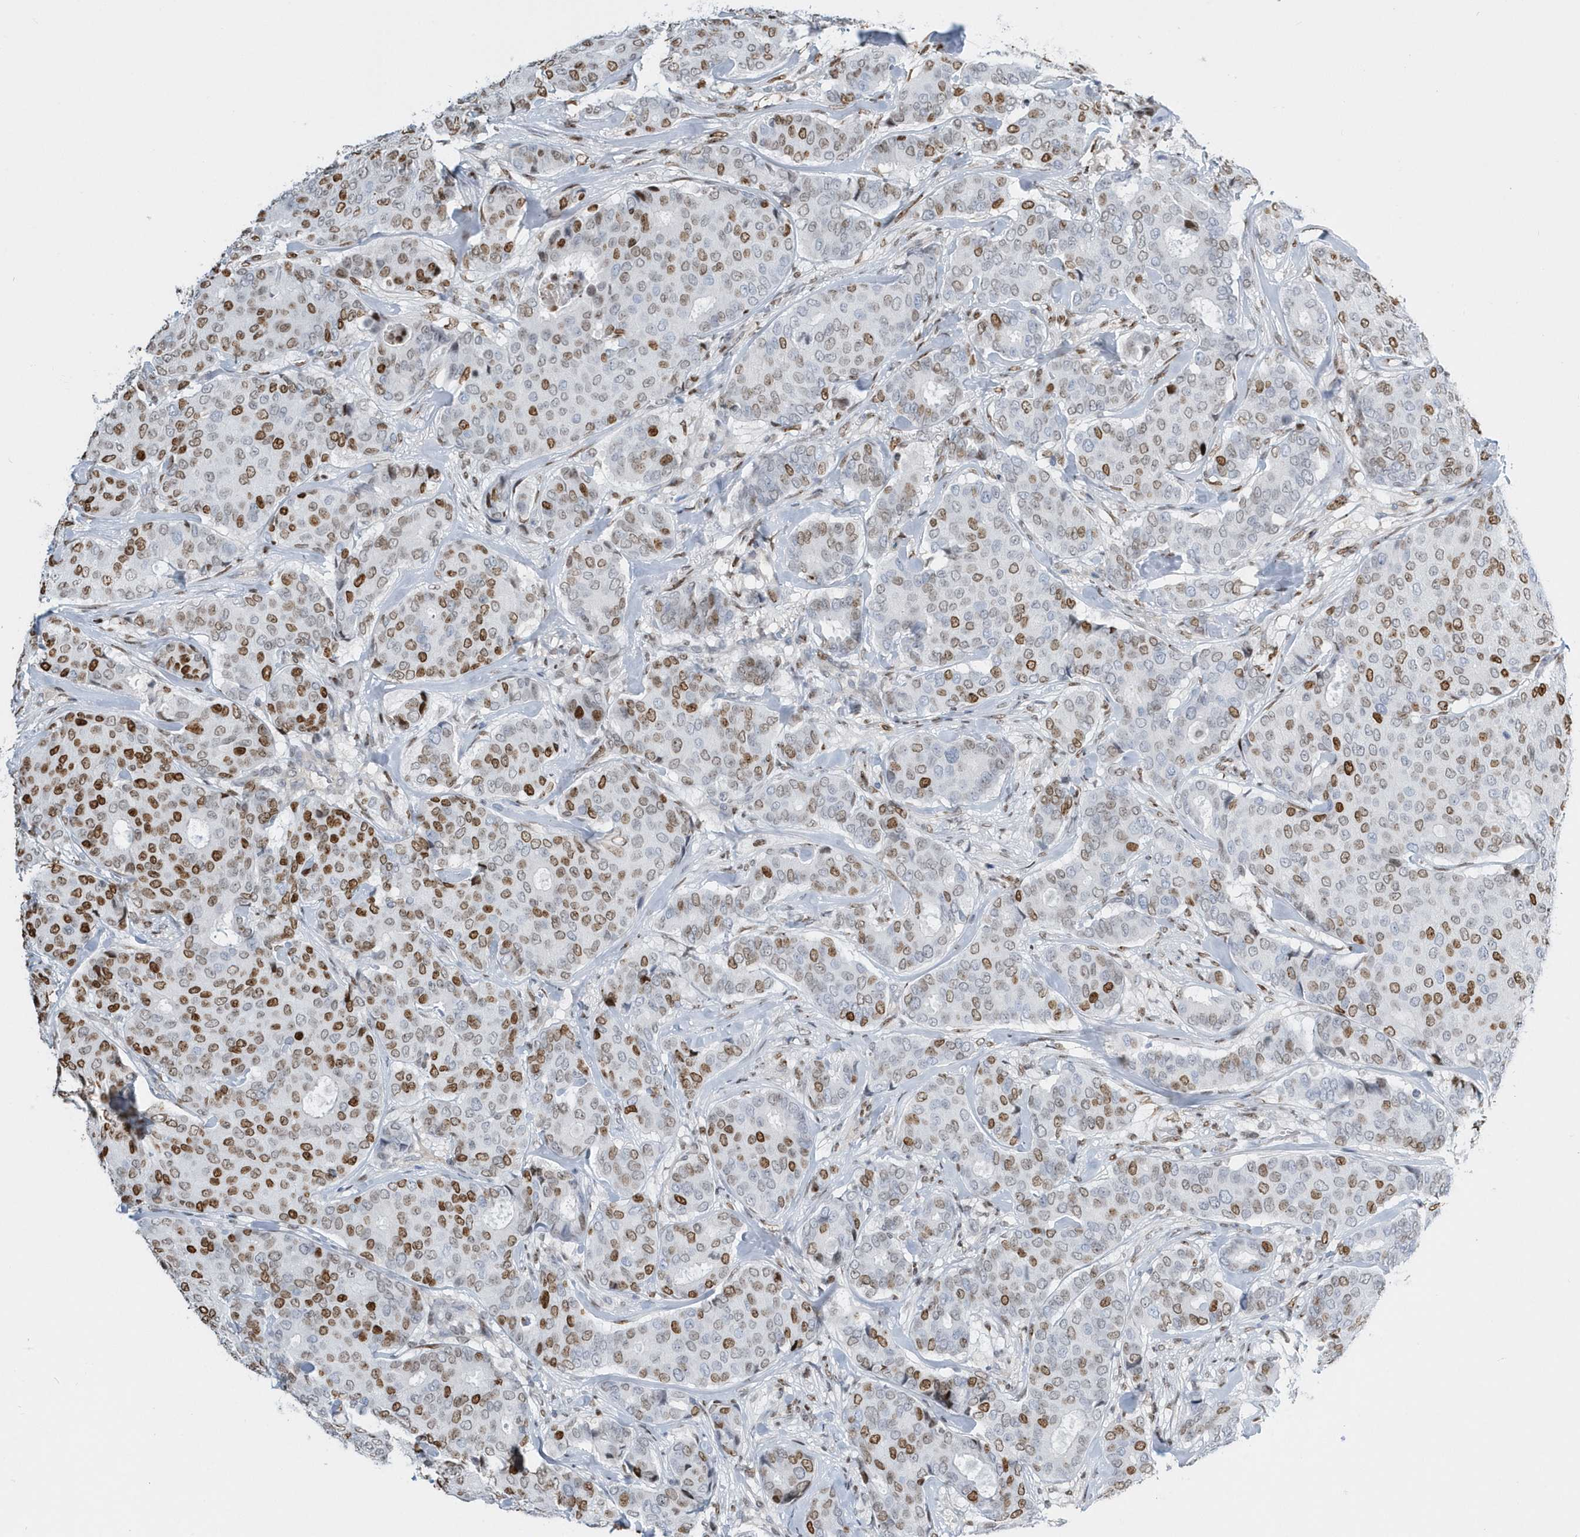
{"staining": {"intensity": "moderate", "quantity": "25%-75%", "location": "nuclear"}, "tissue": "breast cancer", "cell_type": "Tumor cells", "image_type": "cancer", "snomed": [{"axis": "morphology", "description": "Duct carcinoma"}, {"axis": "topography", "description": "Breast"}], "caption": "Immunohistochemistry image of invasive ductal carcinoma (breast) stained for a protein (brown), which shows medium levels of moderate nuclear positivity in about 25%-75% of tumor cells.", "gene": "MACROH2A2", "patient": {"sex": "female", "age": 75}}